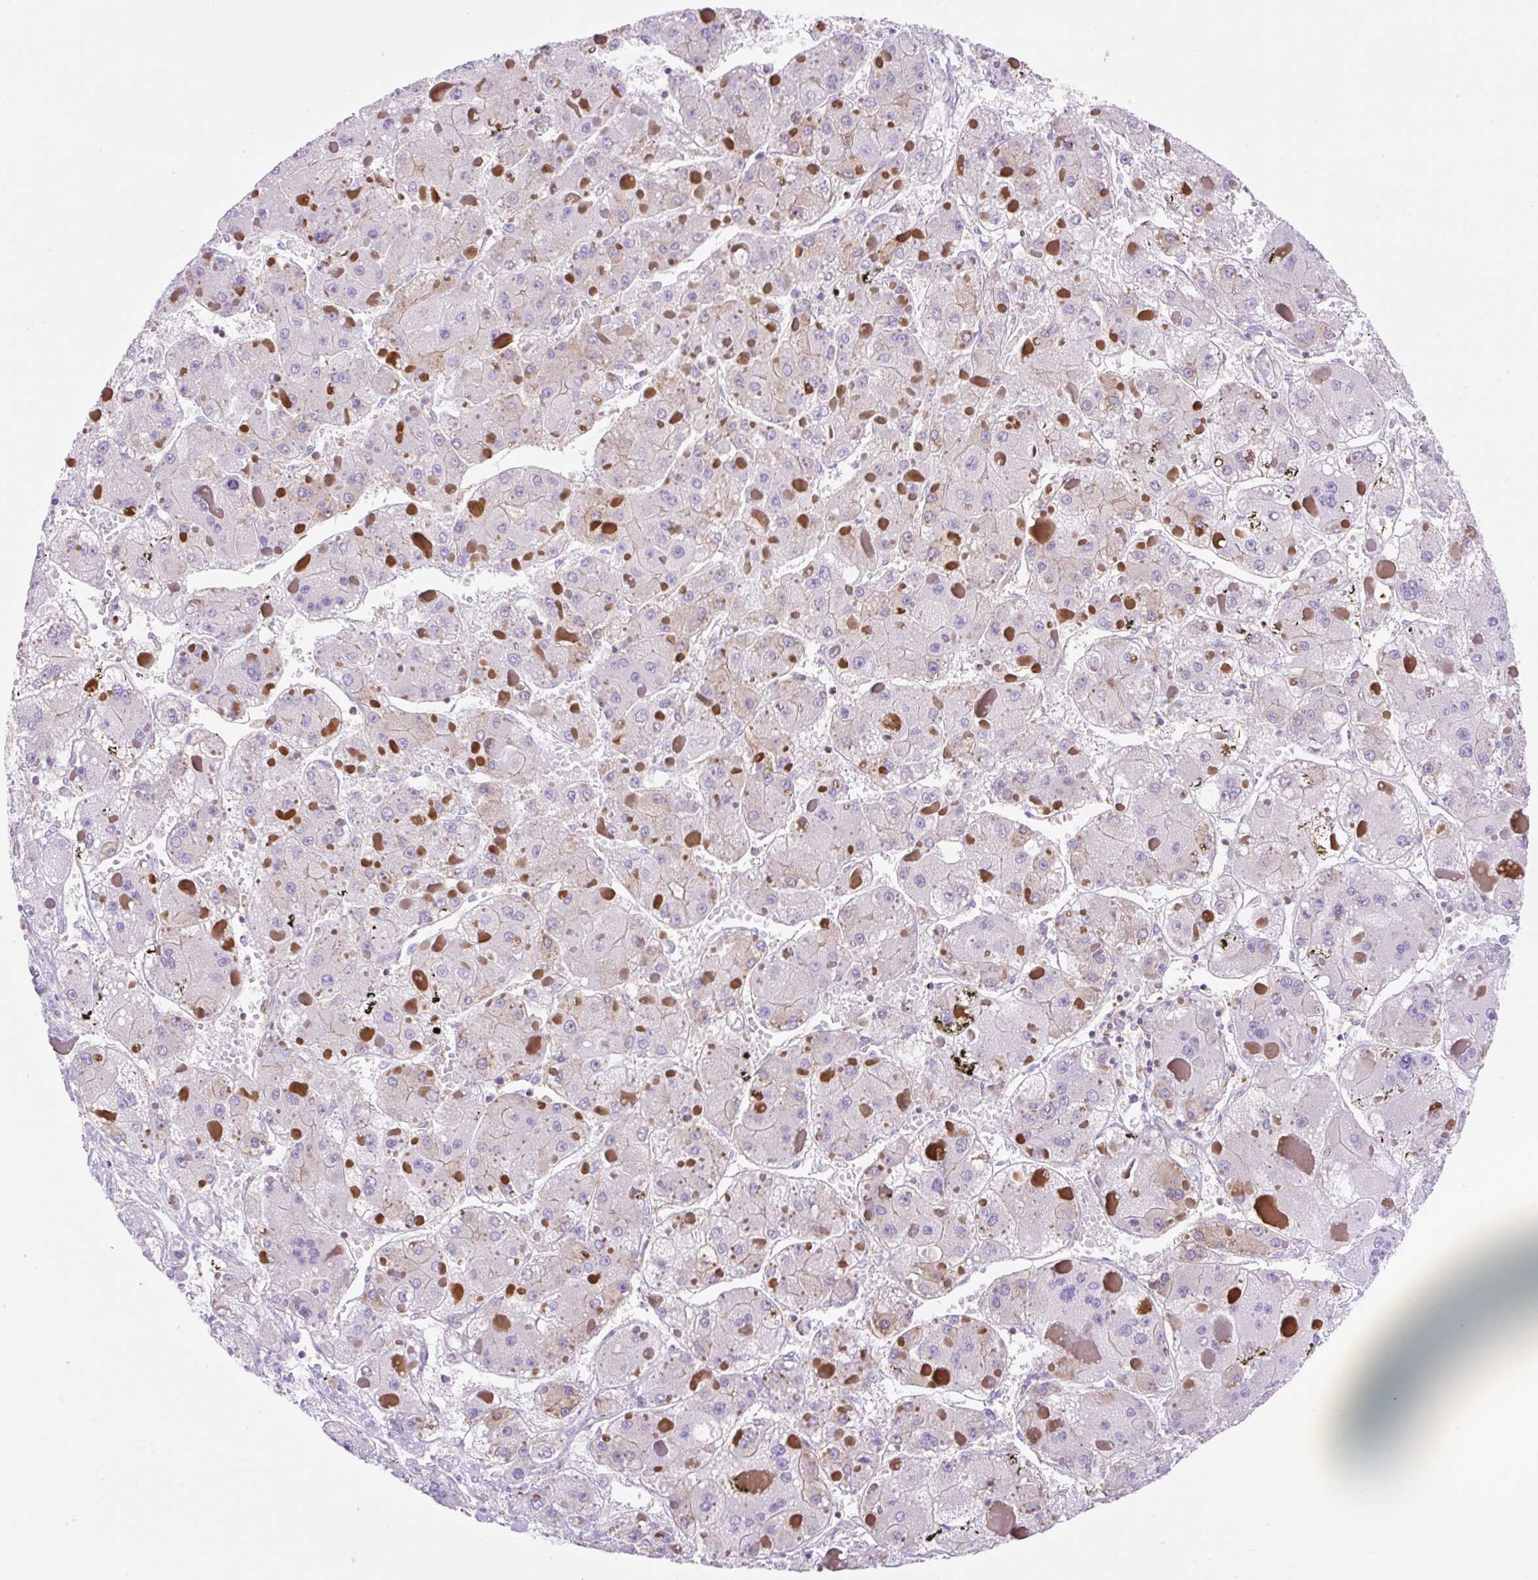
{"staining": {"intensity": "negative", "quantity": "none", "location": "none"}, "tissue": "liver cancer", "cell_type": "Tumor cells", "image_type": "cancer", "snomed": [{"axis": "morphology", "description": "Carcinoma, Hepatocellular, NOS"}, {"axis": "topography", "description": "Liver"}], "caption": "This is a micrograph of immunohistochemistry staining of liver cancer, which shows no staining in tumor cells.", "gene": "DNM2", "patient": {"sex": "female", "age": 73}}